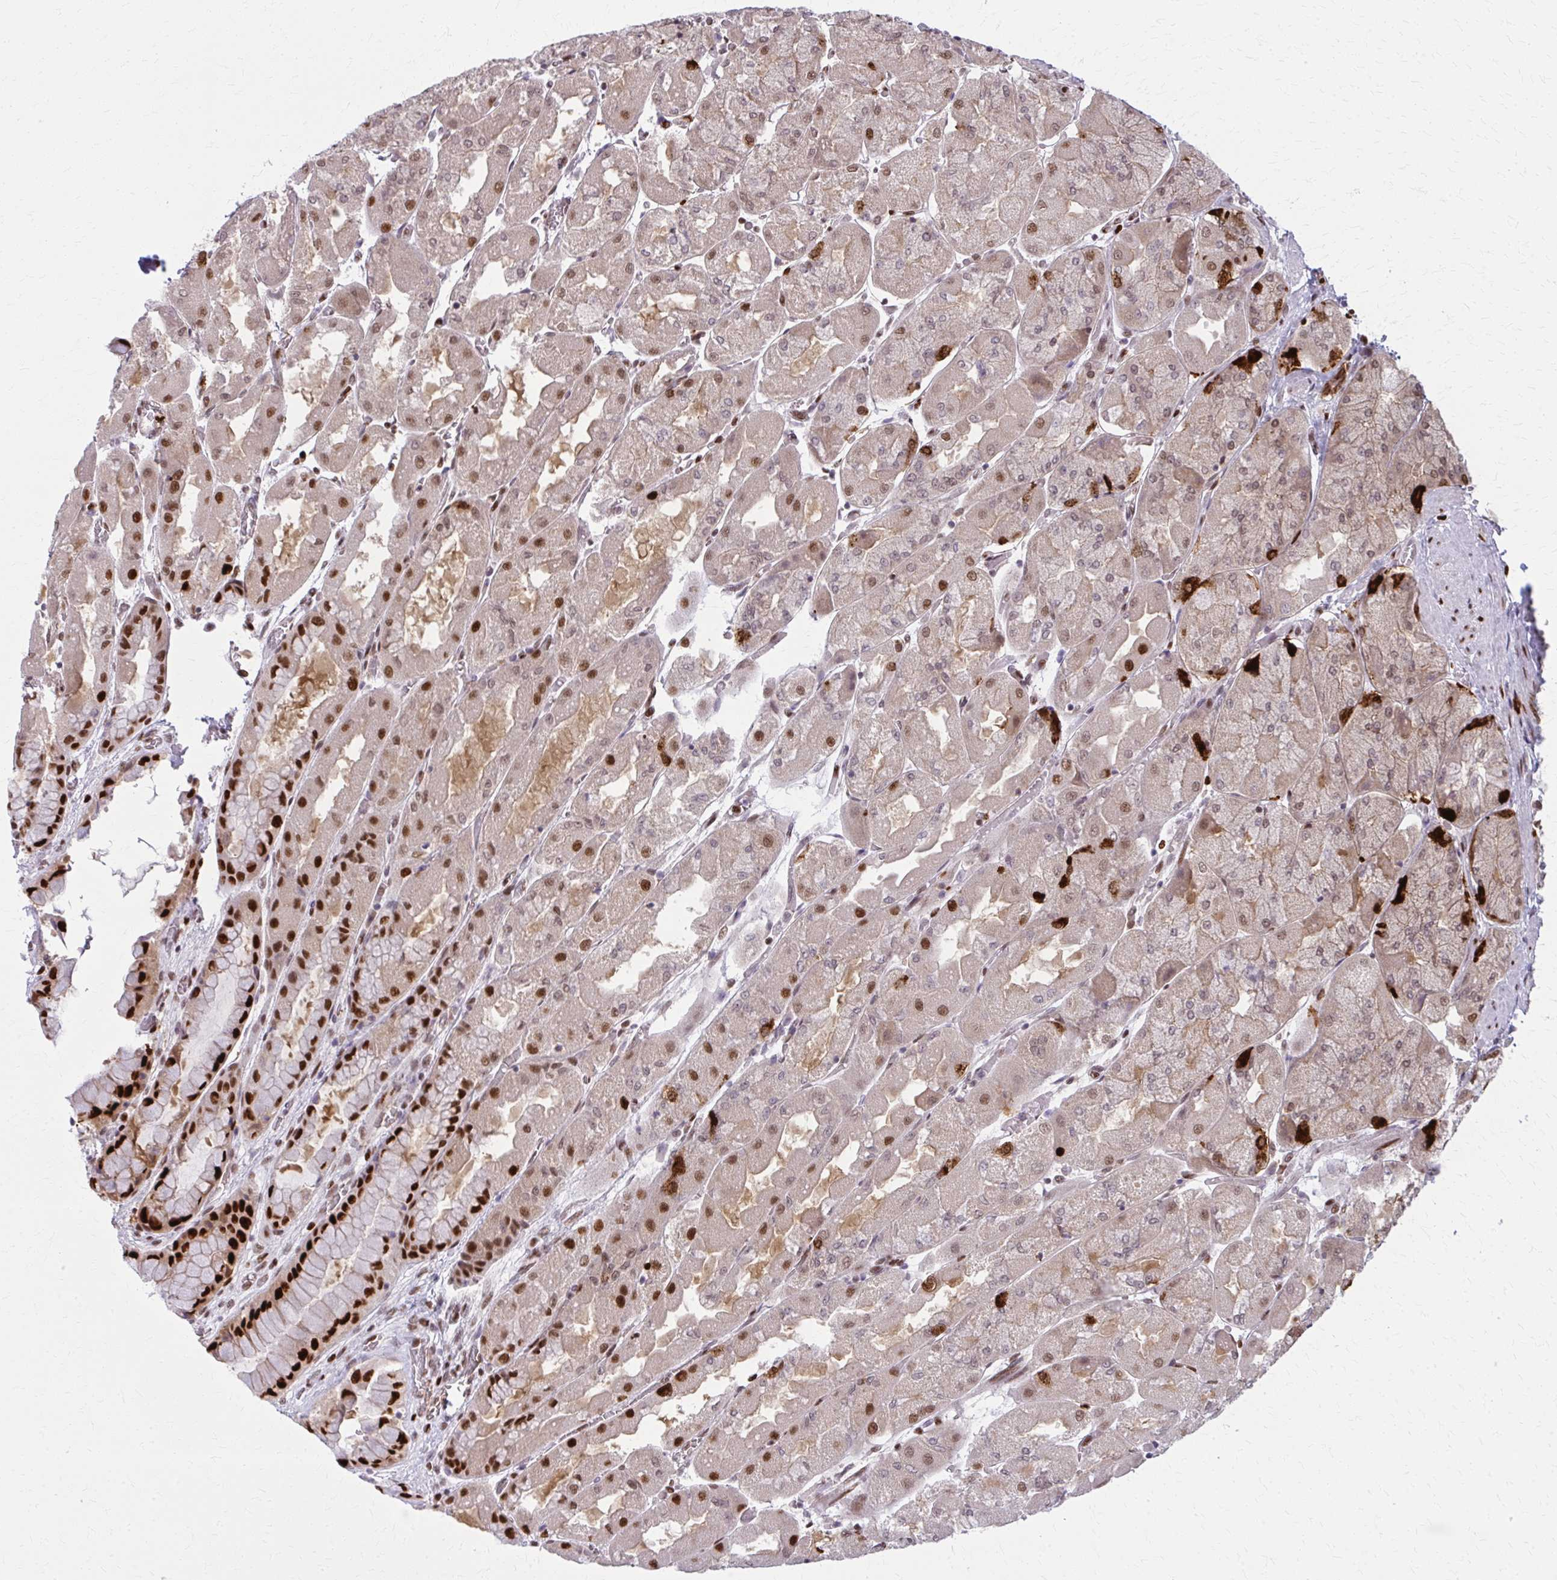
{"staining": {"intensity": "strong", "quantity": "25%-75%", "location": "nuclear"}, "tissue": "stomach", "cell_type": "Glandular cells", "image_type": "normal", "snomed": [{"axis": "morphology", "description": "Normal tissue, NOS"}, {"axis": "topography", "description": "Stomach"}], "caption": "Strong nuclear expression for a protein is present in approximately 25%-75% of glandular cells of normal stomach using IHC.", "gene": "ZNF559", "patient": {"sex": "female", "age": 61}}